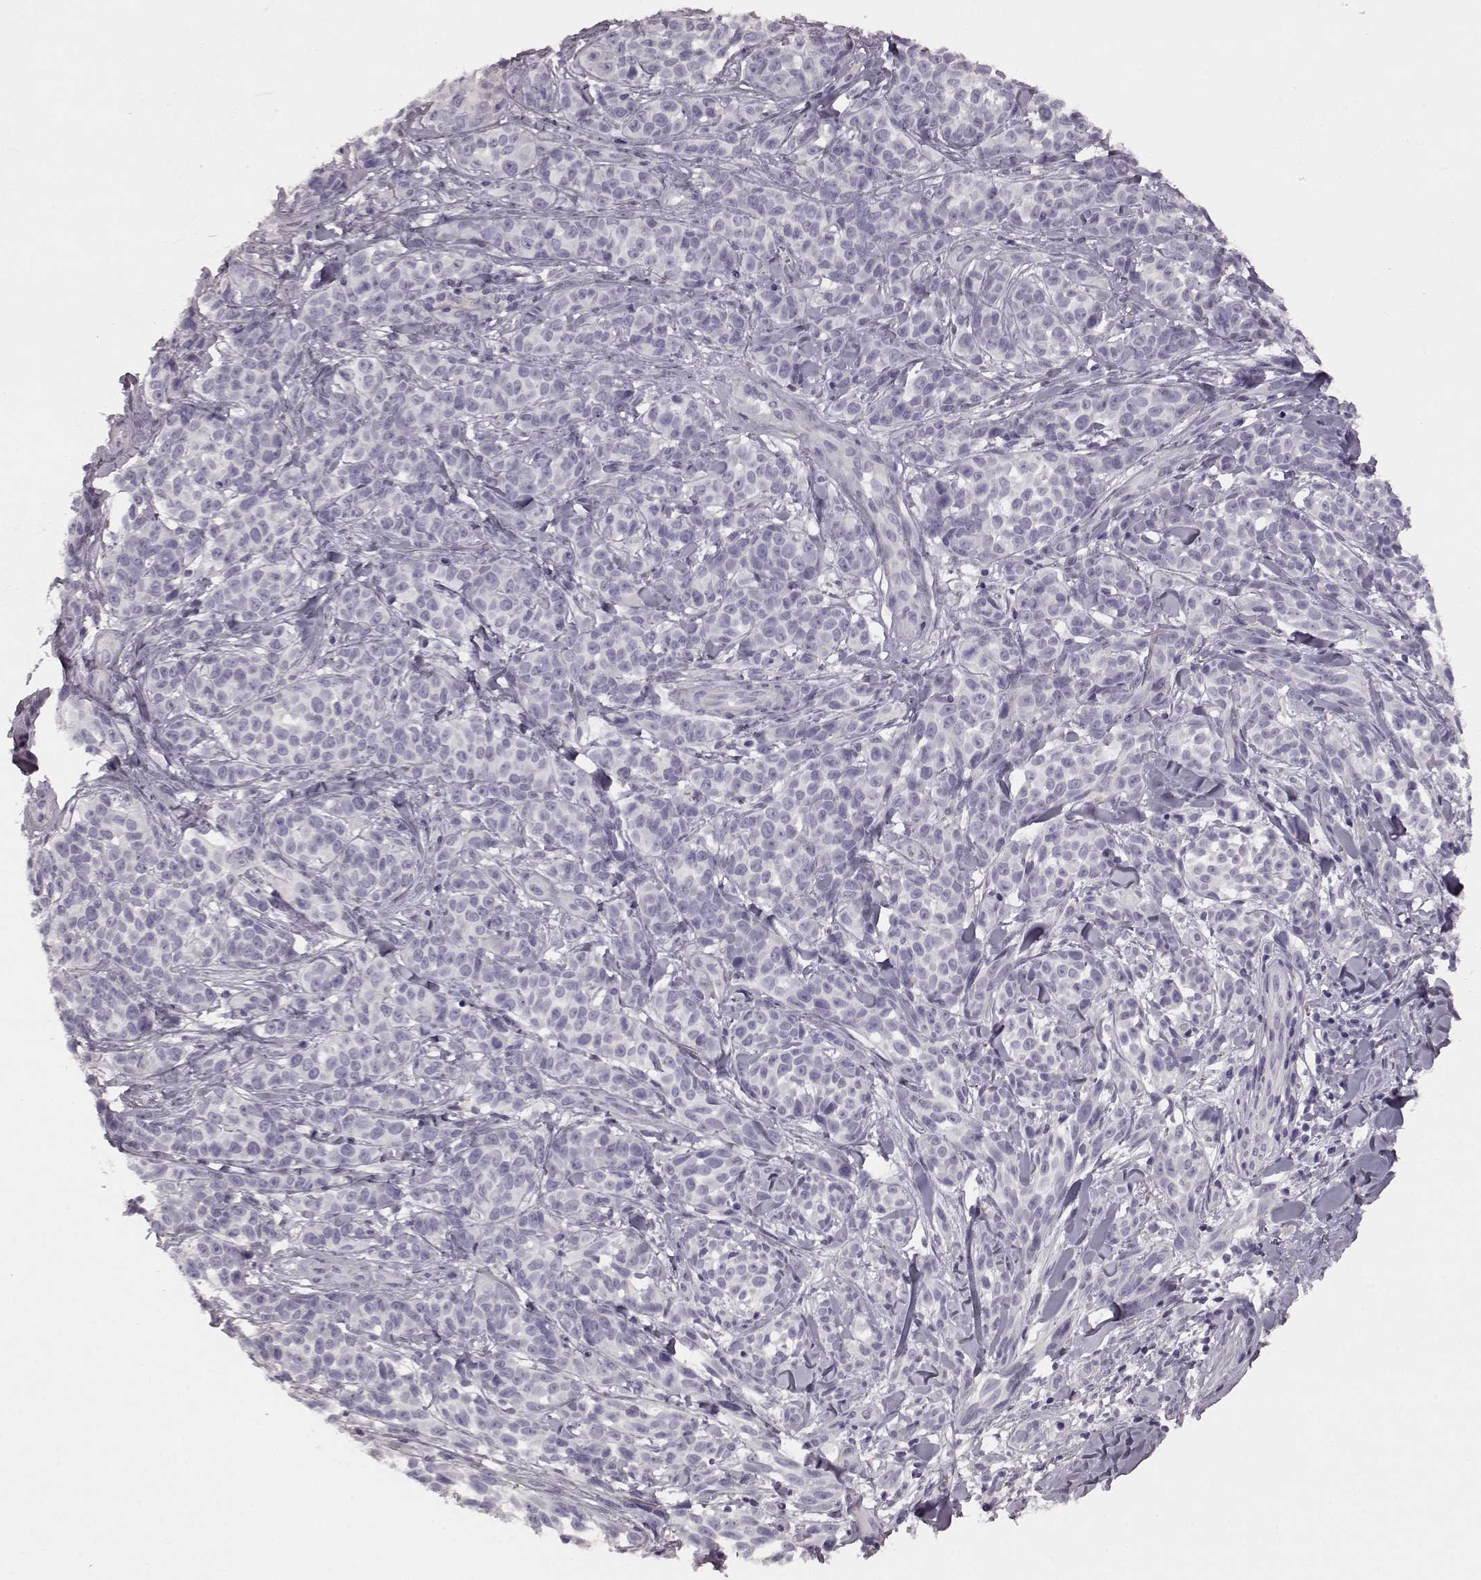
{"staining": {"intensity": "negative", "quantity": "none", "location": "none"}, "tissue": "melanoma", "cell_type": "Tumor cells", "image_type": "cancer", "snomed": [{"axis": "morphology", "description": "Malignant melanoma, NOS"}, {"axis": "topography", "description": "Skin"}], "caption": "Immunohistochemical staining of human malignant melanoma displays no significant staining in tumor cells.", "gene": "CRYBA2", "patient": {"sex": "female", "age": 88}}